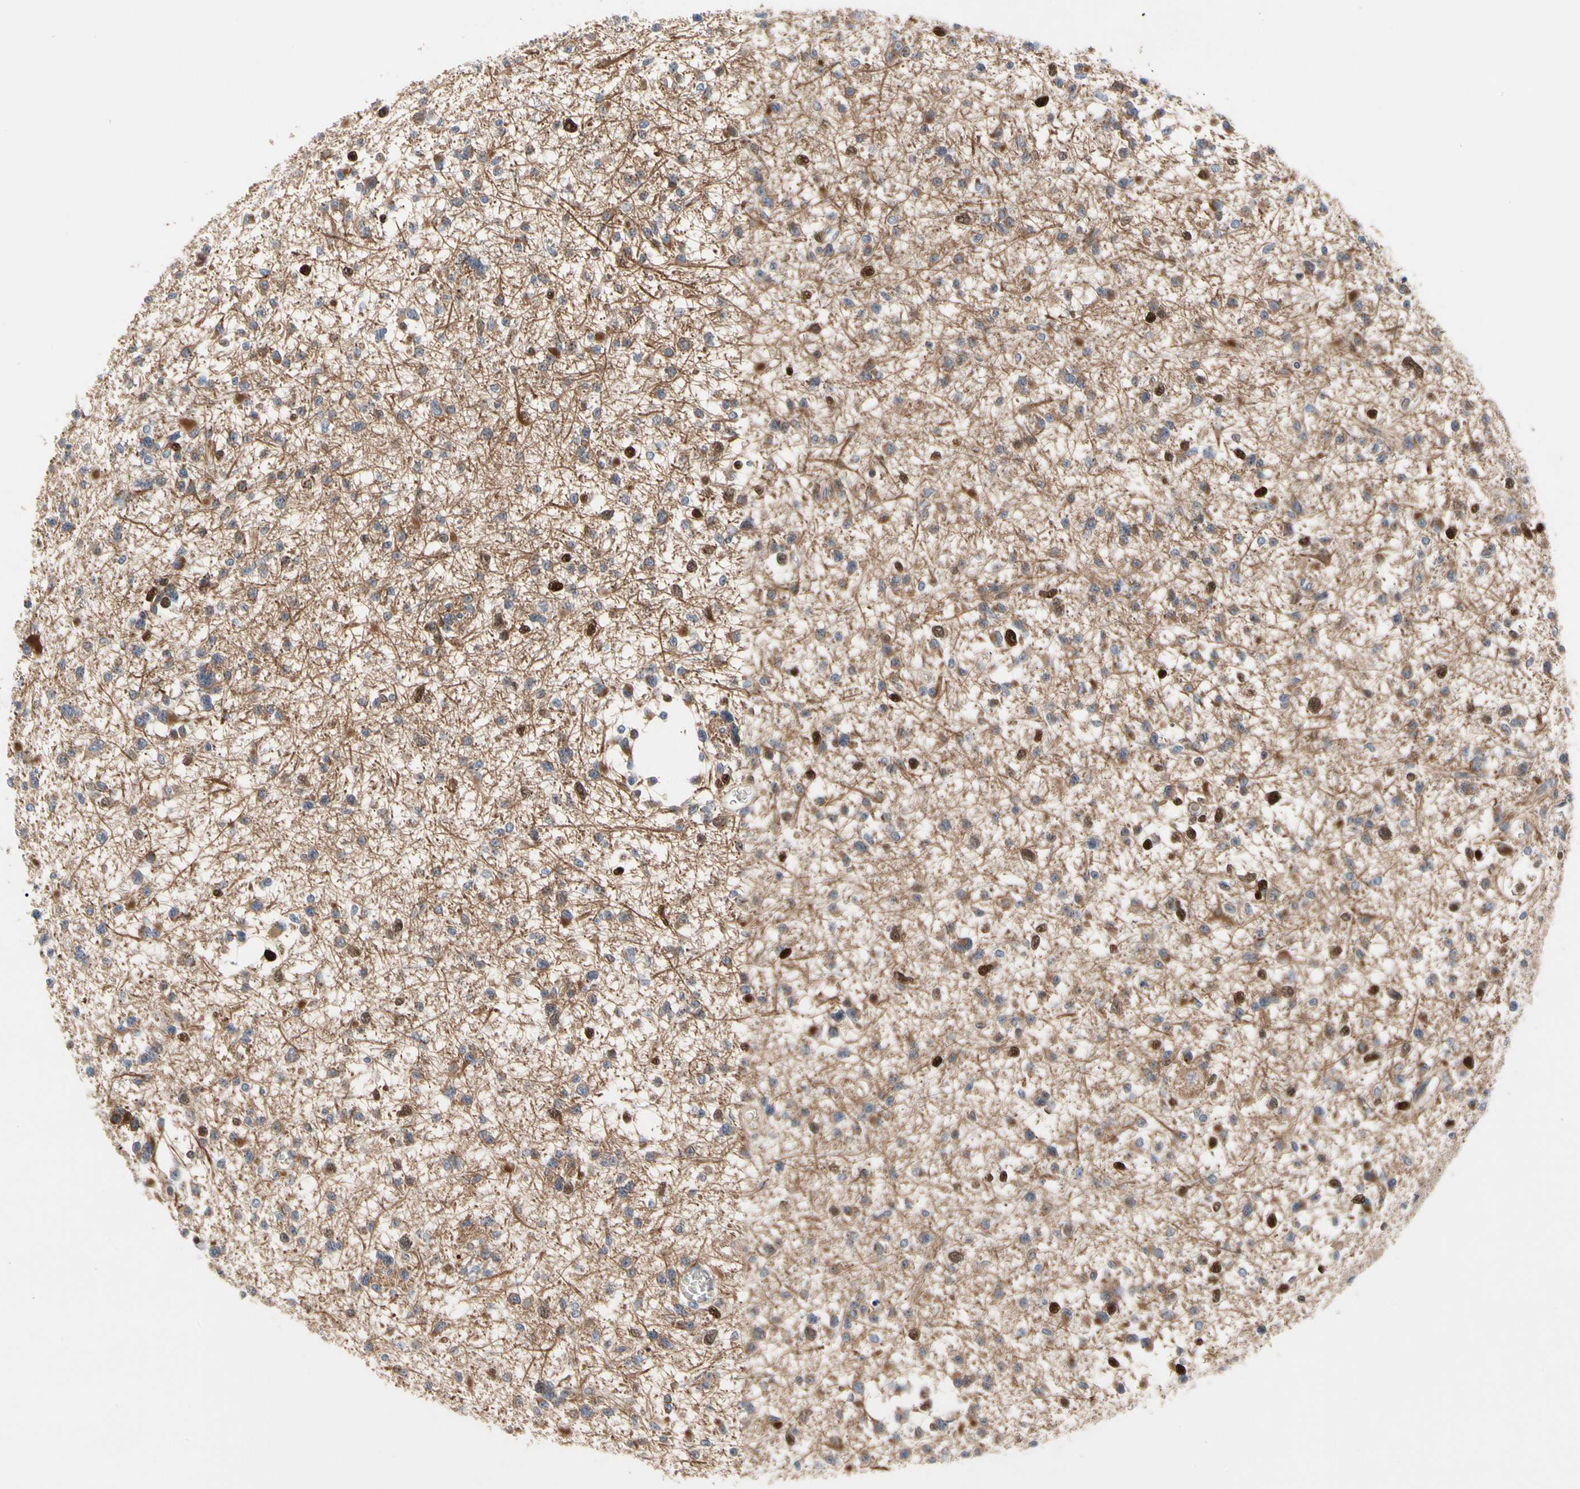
{"staining": {"intensity": "moderate", "quantity": "25%-75%", "location": "cytoplasmic/membranous,nuclear"}, "tissue": "glioma", "cell_type": "Tumor cells", "image_type": "cancer", "snomed": [{"axis": "morphology", "description": "Glioma, malignant, Low grade"}, {"axis": "topography", "description": "Brain"}], "caption": "This photomicrograph demonstrates glioma stained with immunohistochemistry (IHC) to label a protein in brown. The cytoplasmic/membranous and nuclear of tumor cells show moderate positivity for the protein. Nuclei are counter-stained blue.", "gene": "HMGCR", "patient": {"sex": "female", "age": 22}}